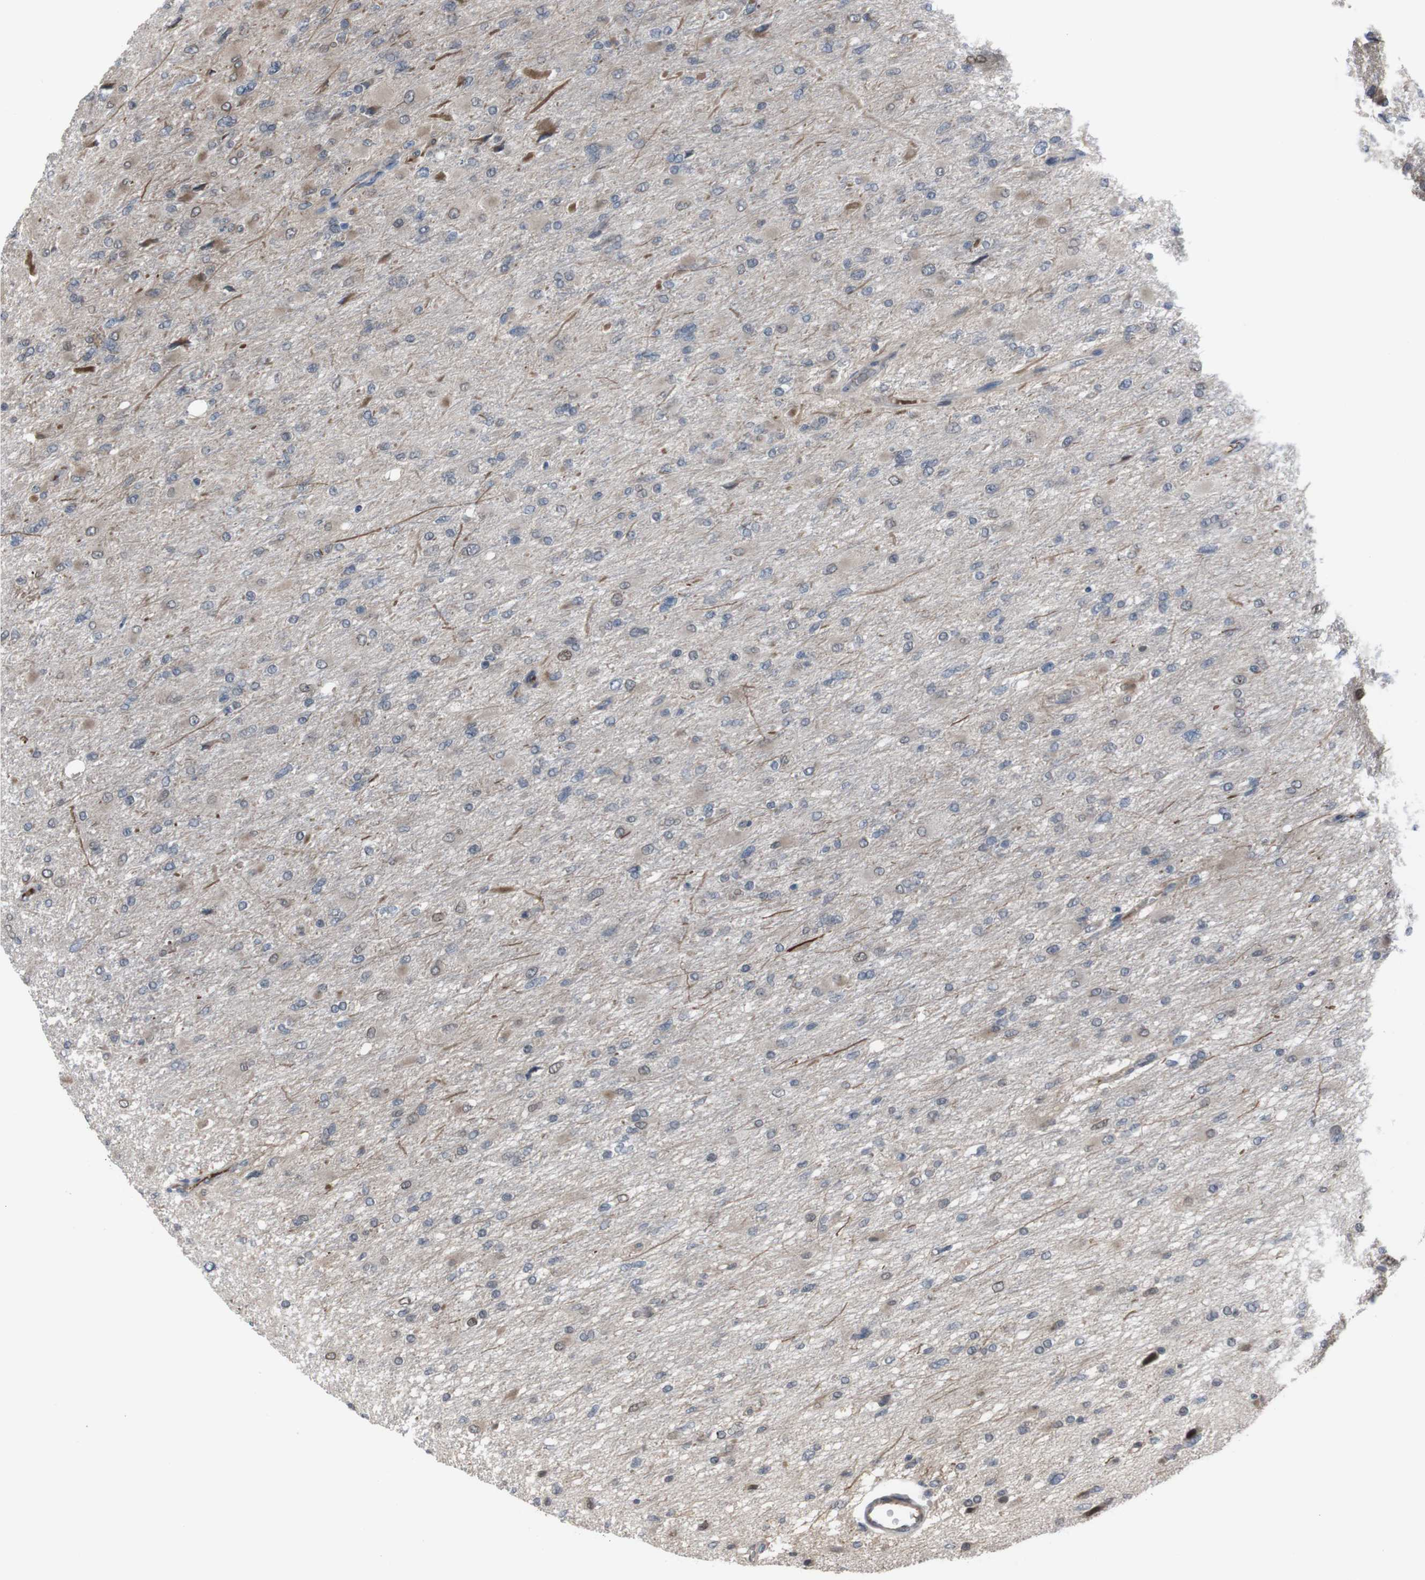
{"staining": {"intensity": "weak", "quantity": "<25%", "location": "cytoplasmic/membranous"}, "tissue": "glioma", "cell_type": "Tumor cells", "image_type": "cancer", "snomed": [{"axis": "morphology", "description": "Glioma, malignant, High grade"}, {"axis": "topography", "description": "Cerebral cortex"}], "caption": "Tumor cells are negative for protein expression in human malignant glioma (high-grade). (Stains: DAB IHC with hematoxylin counter stain, Microscopy: brightfield microscopy at high magnification).", "gene": "SS18L1", "patient": {"sex": "female", "age": 36}}